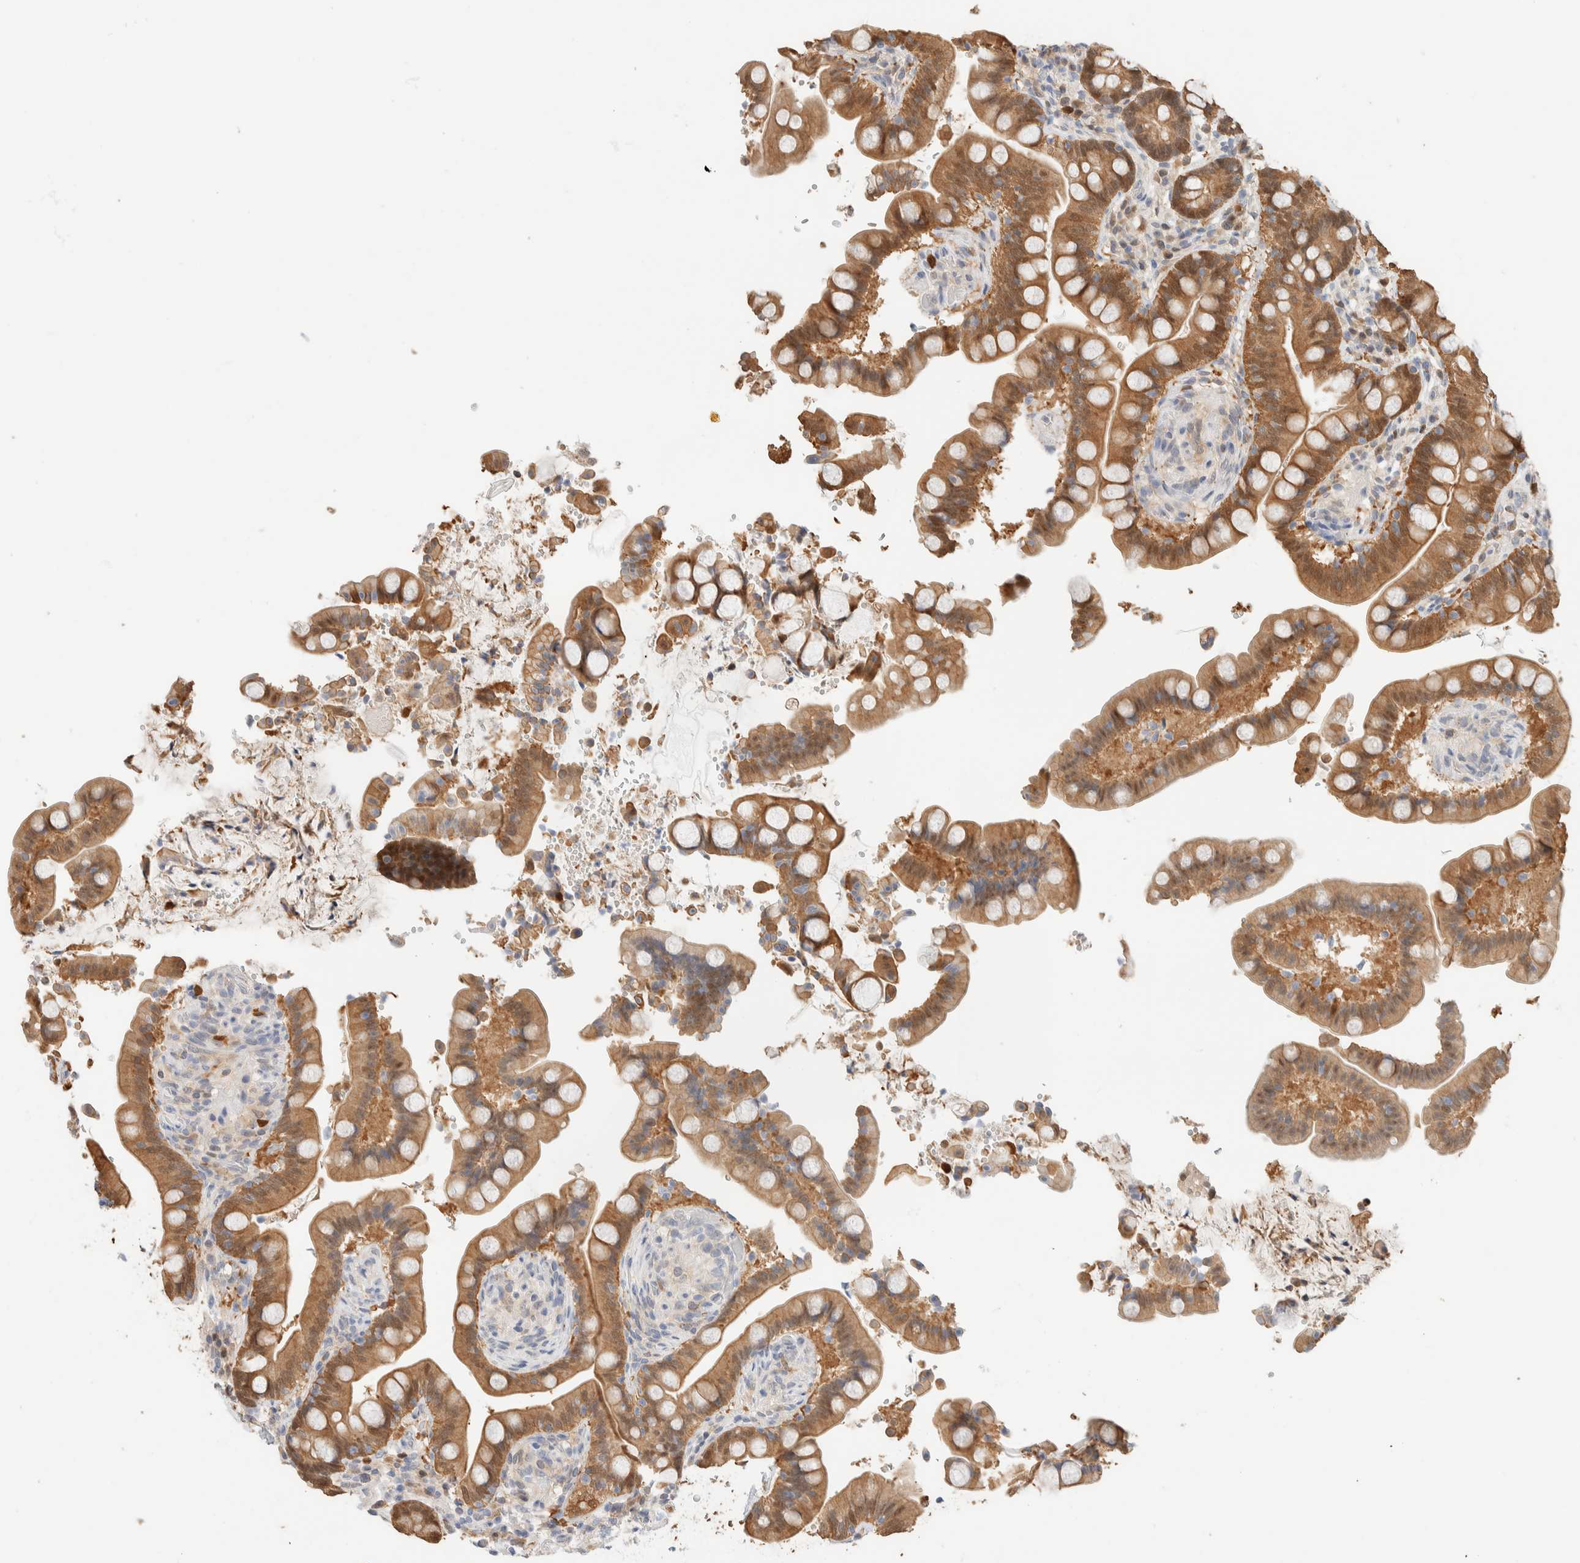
{"staining": {"intensity": "weak", "quantity": ">75%", "location": "cytoplasmic/membranous"}, "tissue": "colon", "cell_type": "Endothelial cells", "image_type": "normal", "snomed": [{"axis": "morphology", "description": "Normal tissue, NOS"}, {"axis": "topography", "description": "Smooth muscle"}, {"axis": "topography", "description": "Colon"}], "caption": "Benign colon reveals weak cytoplasmic/membranous staining in about >75% of endothelial cells (DAB (3,3'-diaminobenzidine) IHC, brown staining for protein, blue staining for nuclei)..", "gene": "SETD4", "patient": {"sex": "male", "age": 73}}